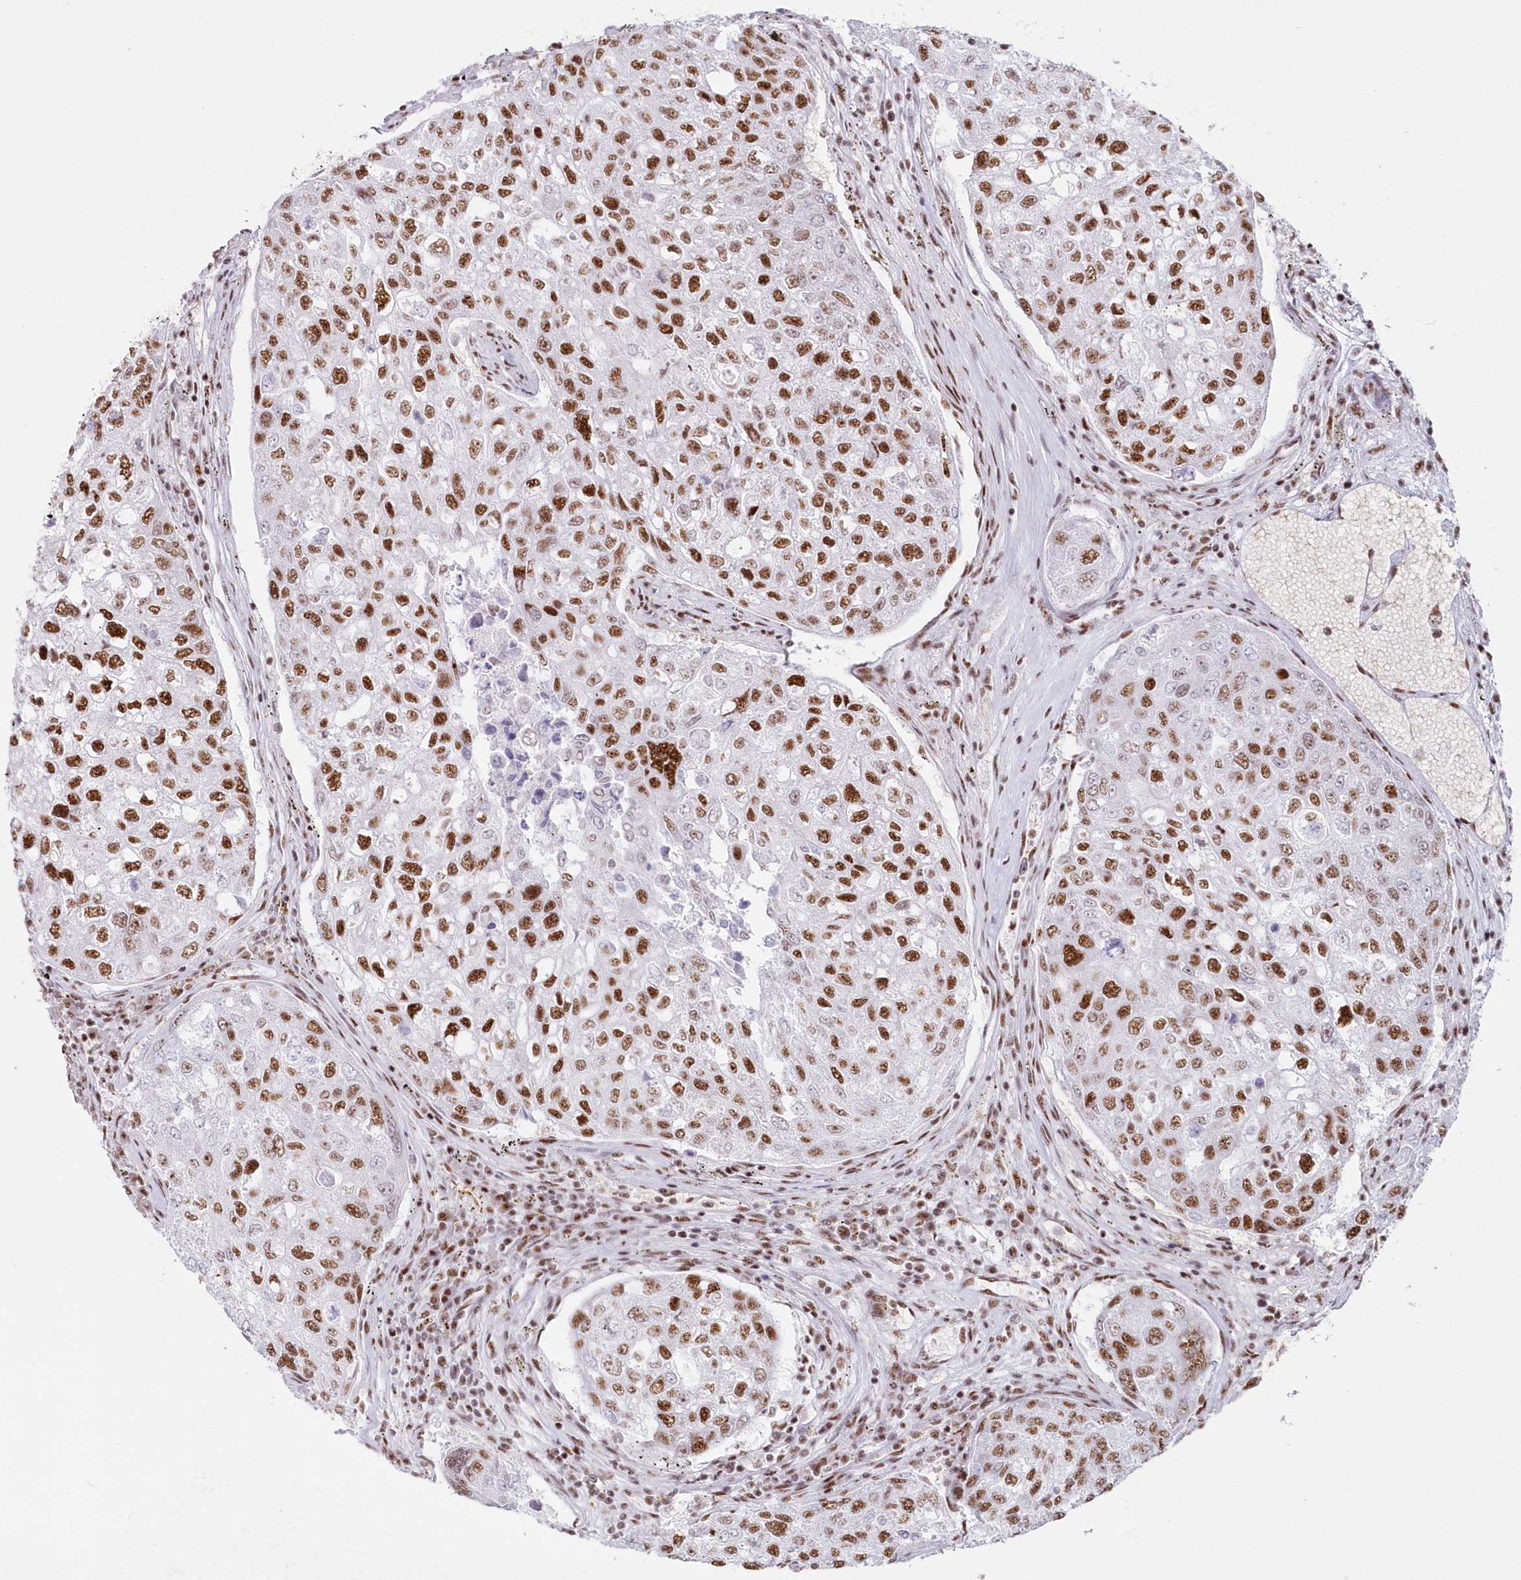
{"staining": {"intensity": "strong", "quantity": "25%-75%", "location": "nuclear"}, "tissue": "urothelial cancer", "cell_type": "Tumor cells", "image_type": "cancer", "snomed": [{"axis": "morphology", "description": "Urothelial carcinoma, High grade"}, {"axis": "topography", "description": "Lymph node"}, {"axis": "topography", "description": "Urinary bladder"}], "caption": "A photomicrograph of urothelial carcinoma (high-grade) stained for a protein displays strong nuclear brown staining in tumor cells.", "gene": "DDX46", "patient": {"sex": "male", "age": 51}}